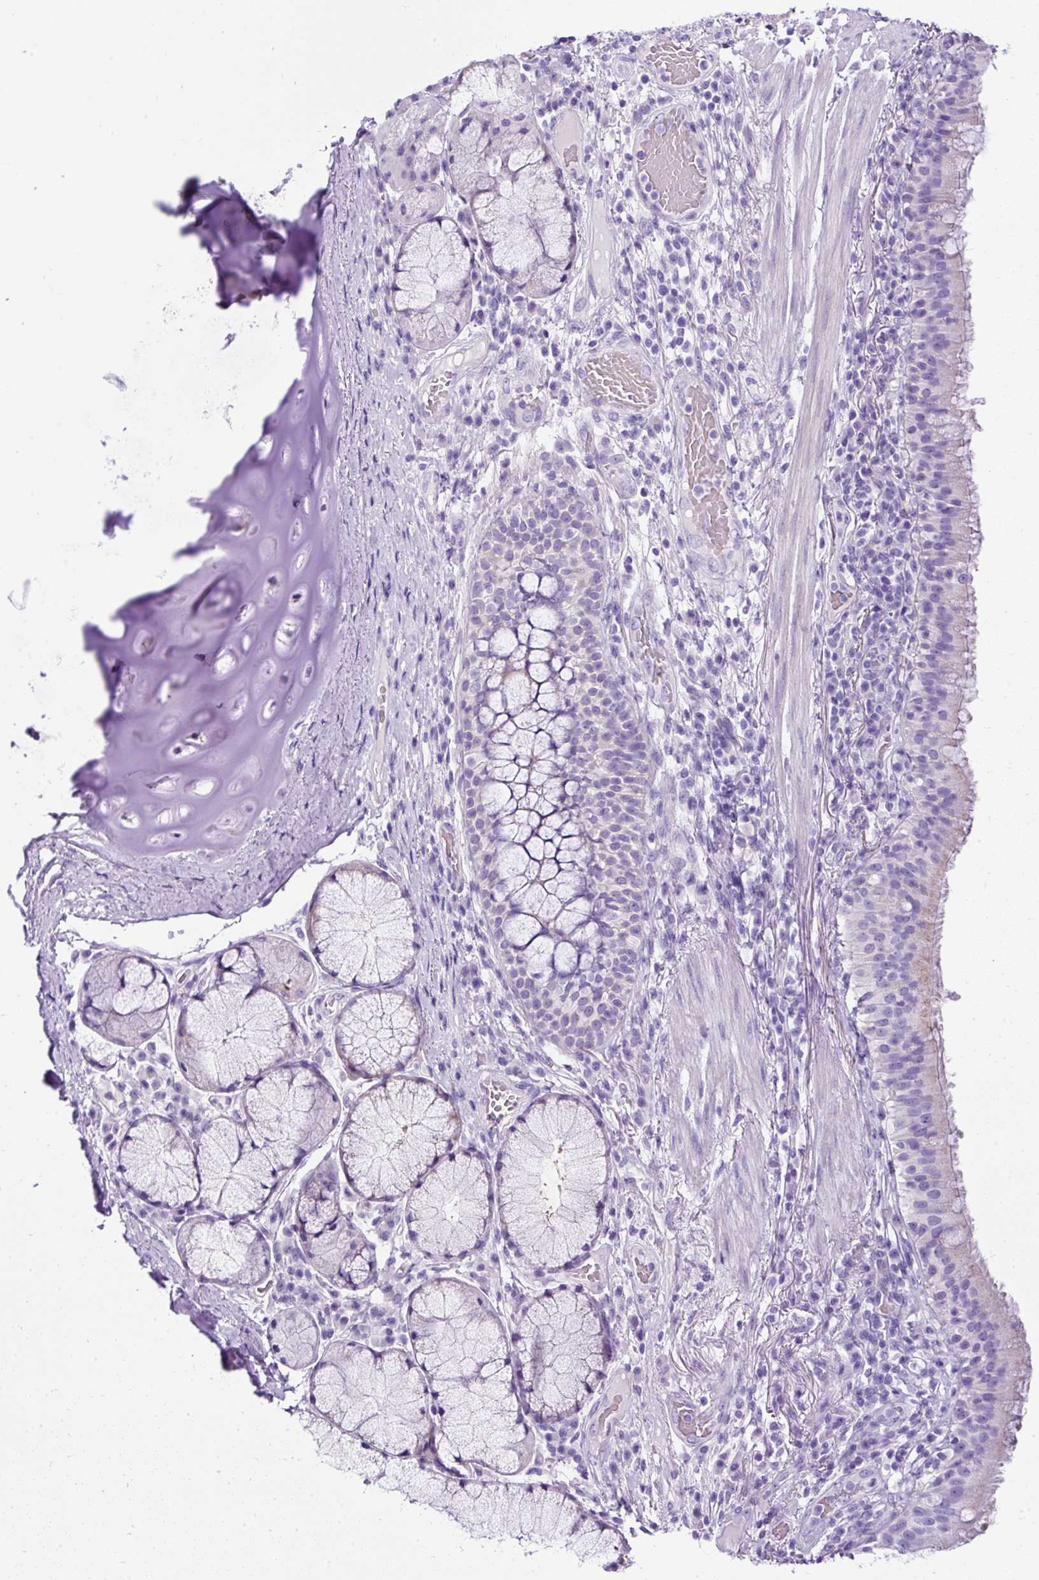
{"staining": {"intensity": "negative", "quantity": "none", "location": "none"}, "tissue": "bronchus", "cell_type": "Respiratory epithelial cells", "image_type": "normal", "snomed": [{"axis": "morphology", "description": "Normal tissue, NOS"}, {"axis": "topography", "description": "Cartilage tissue"}, {"axis": "topography", "description": "Bronchus"}], "caption": "This image is of unremarkable bronchus stained with IHC to label a protein in brown with the nuclei are counter-stained blue. There is no staining in respiratory epithelial cells. The staining was performed using DAB (3,3'-diaminobenzidine) to visualize the protein expression in brown, while the nuclei were stained in blue with hematoxylin (Magnification: 20x).", "gene": "STOX2", "patient": {"sex": "male", "age": 56}}